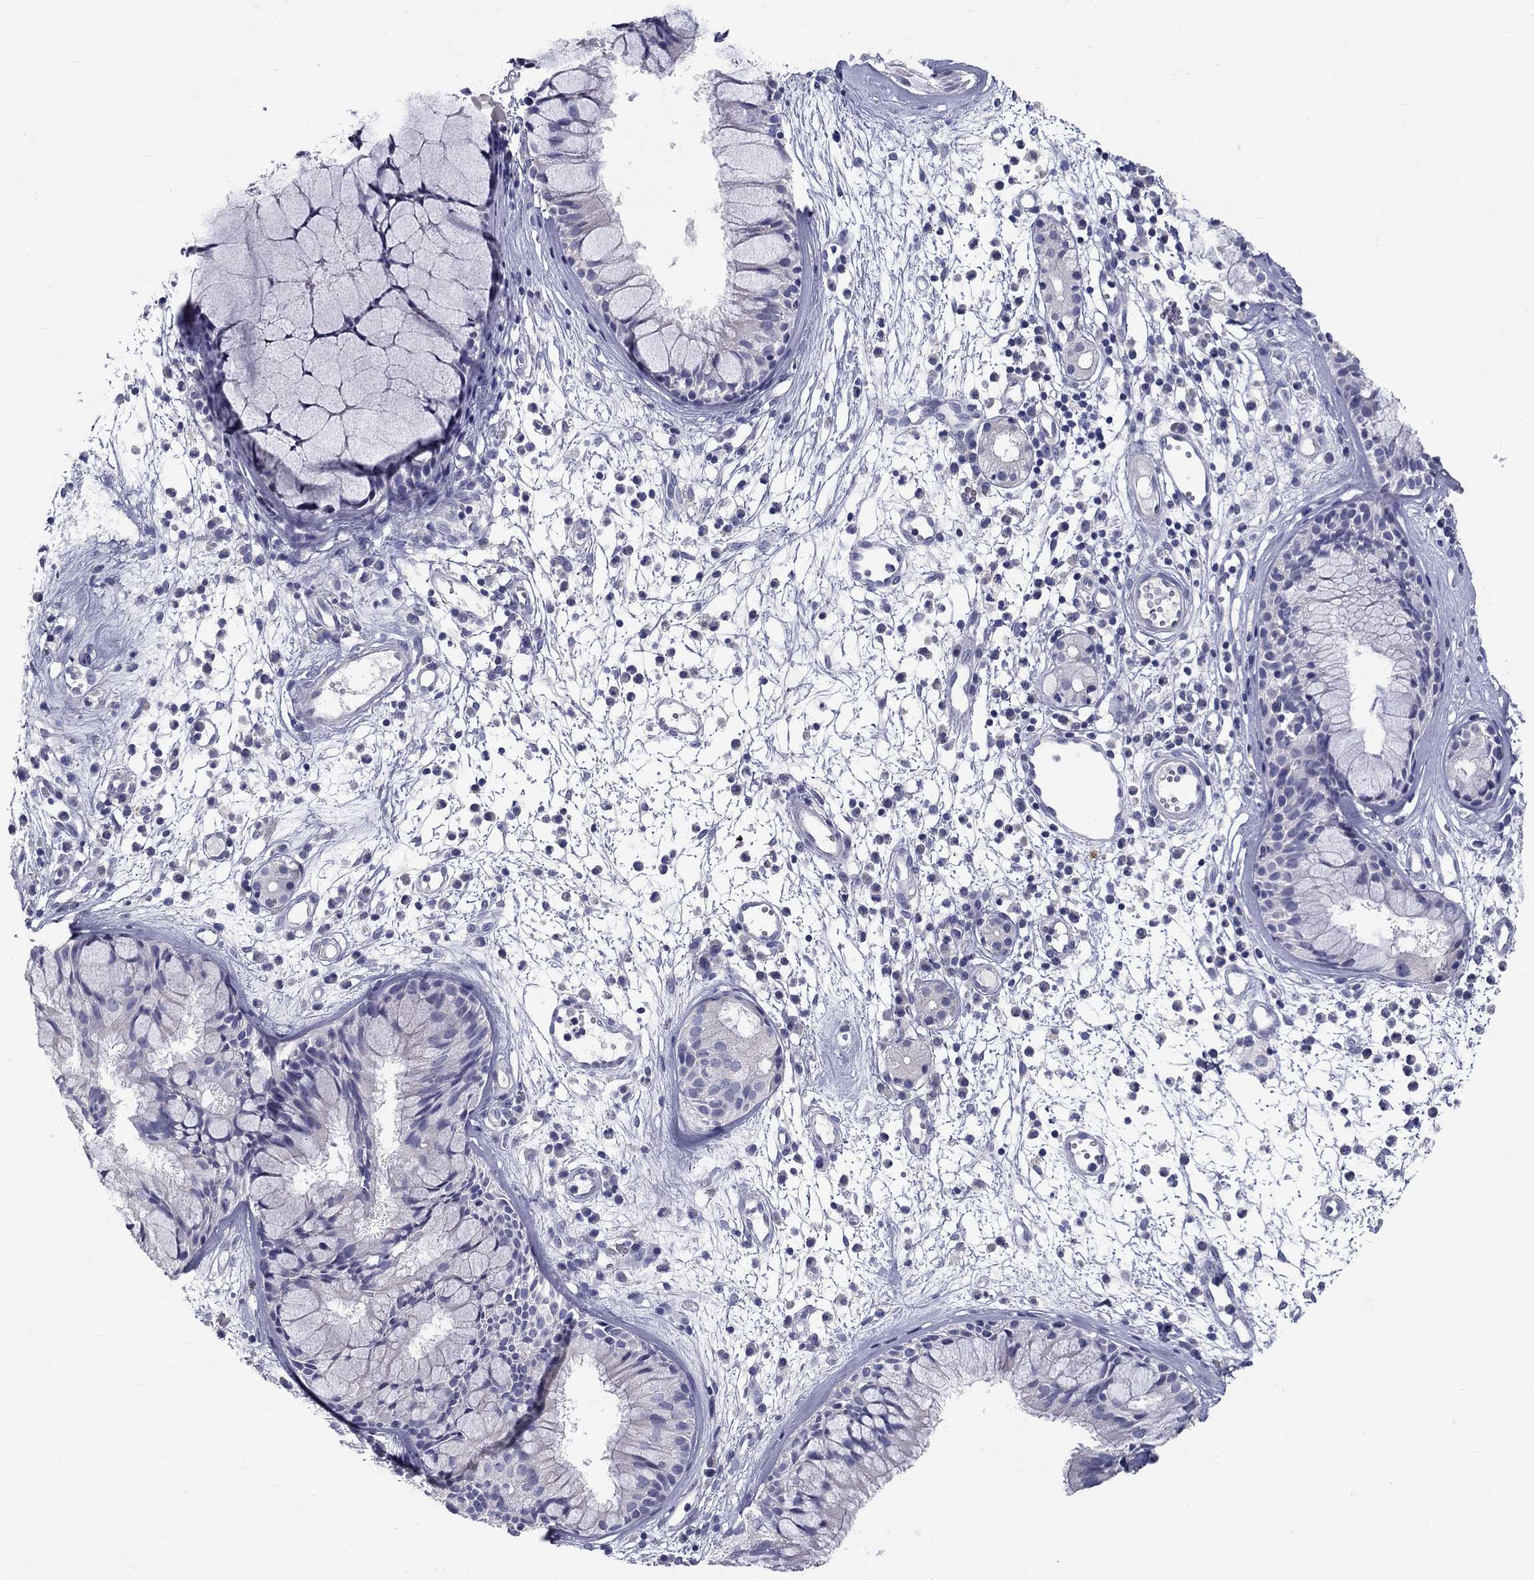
{"staining": {"intensity": "negative", "quantity": "none", "location": "none"}, "tissue": "nasopharynx", "cell_type": "Respiratory epithelial cells", "image_type": "normal", "snomed": [{"axis": "morphology", "description": "Normal tissue, NOS"}, {"axis": "topography", "description": "Nasopharynx"}], "caption": "An immunohistochemistry histopathology image of unremarkable nasopharynx is shown. There is no staining in respiratory epithelial cells of nasopharynx.", "gene": "TP53TG5", "patient": {"sex": "male", "age": 77}}